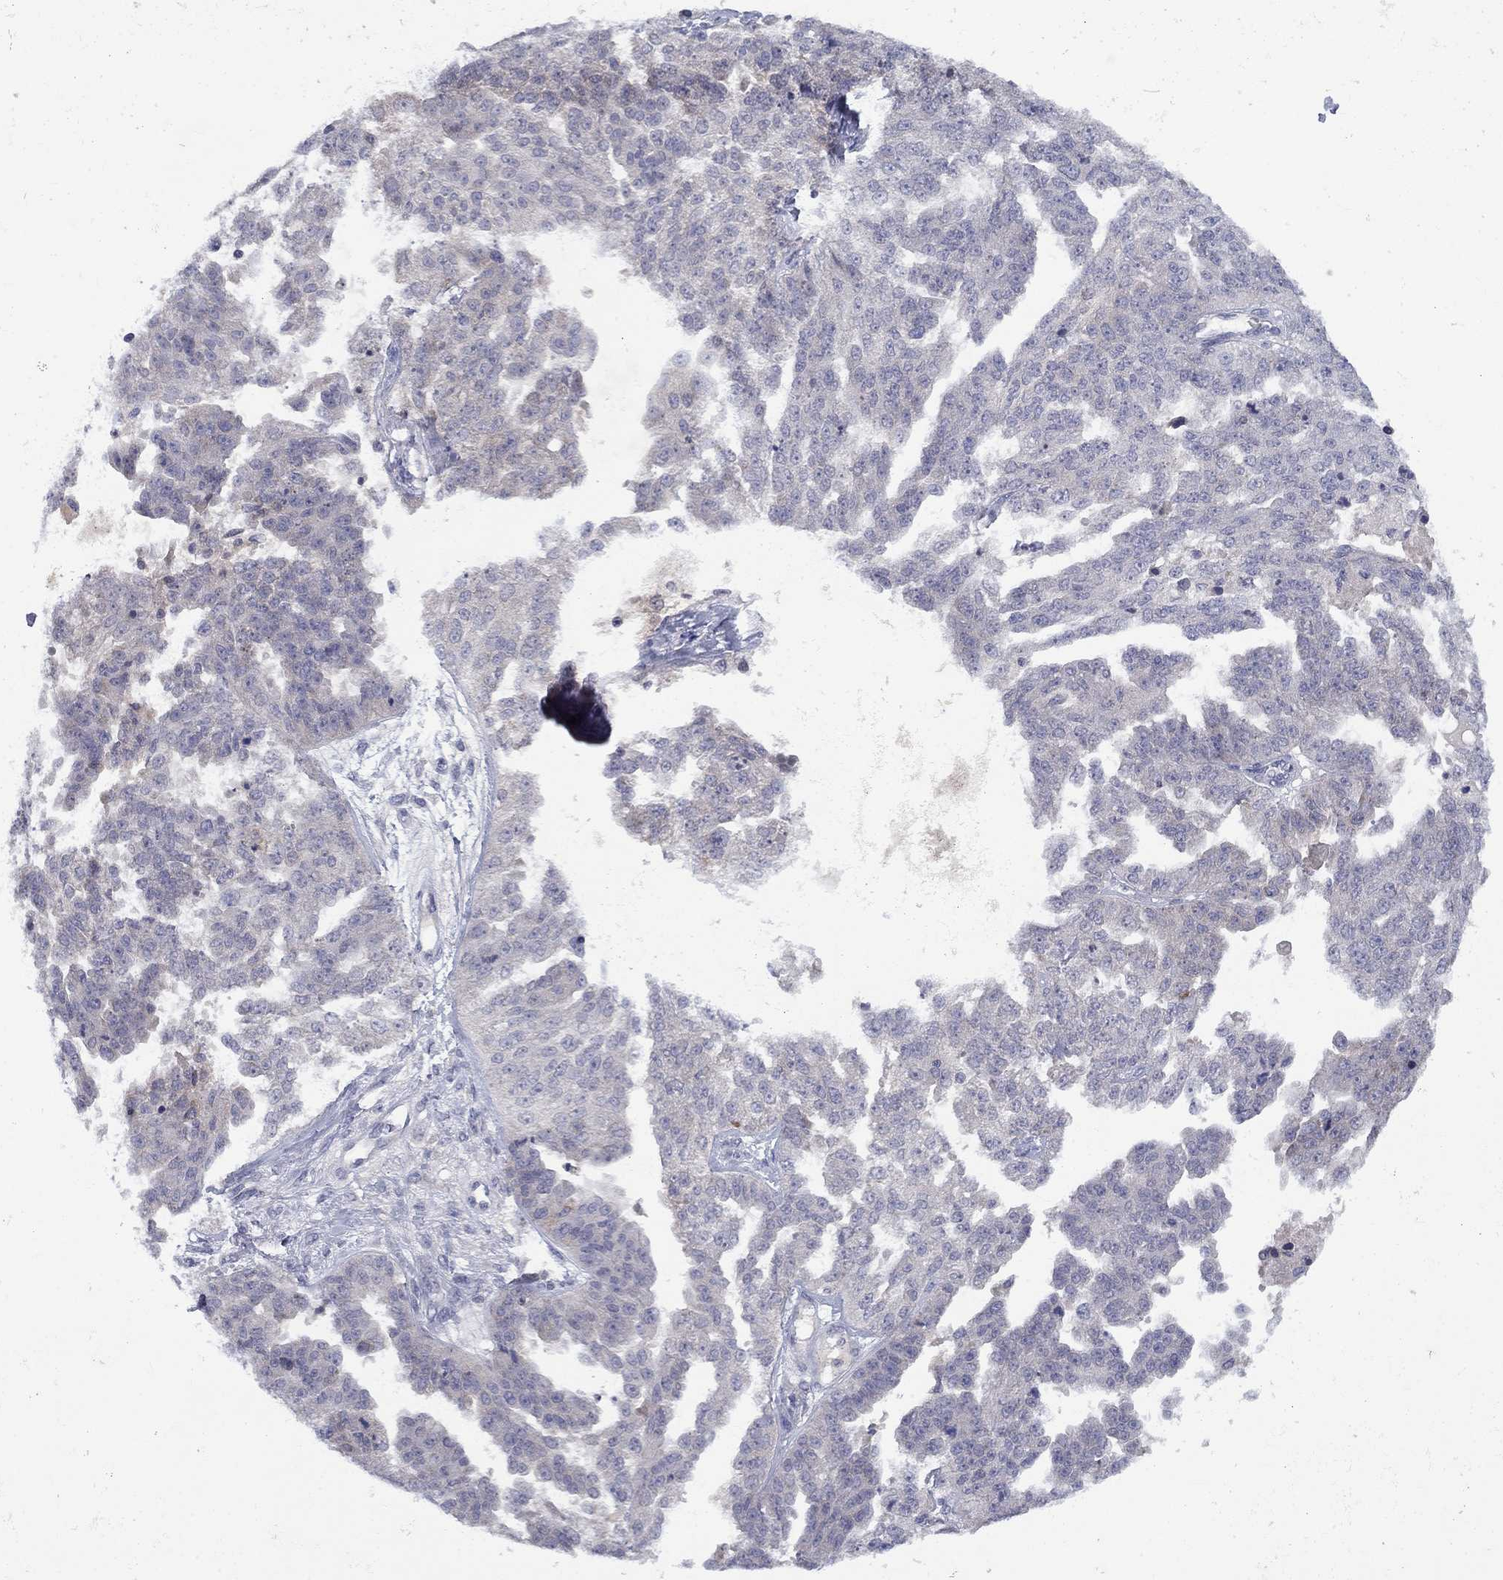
{"staining": {"intensity": "negative", "quantity": "none", "location": "none"}, "tissue": "ovarian cancer", "cell_type": "Tumor cells", "image_type": "cancer", "snomed": [{"axis": "morphology", "description": "Cystadenocarcinoma, serous, NOS"}, {"axis": "topography", "description": "Ovary"}], "caption": "An image of serous cystadenocarcinoma (ovarian) stained for a protein exhibits no brown staining in tumor cells.", "gene": "CACNA1A", "patient": {"sex": "female", "age": 58}}